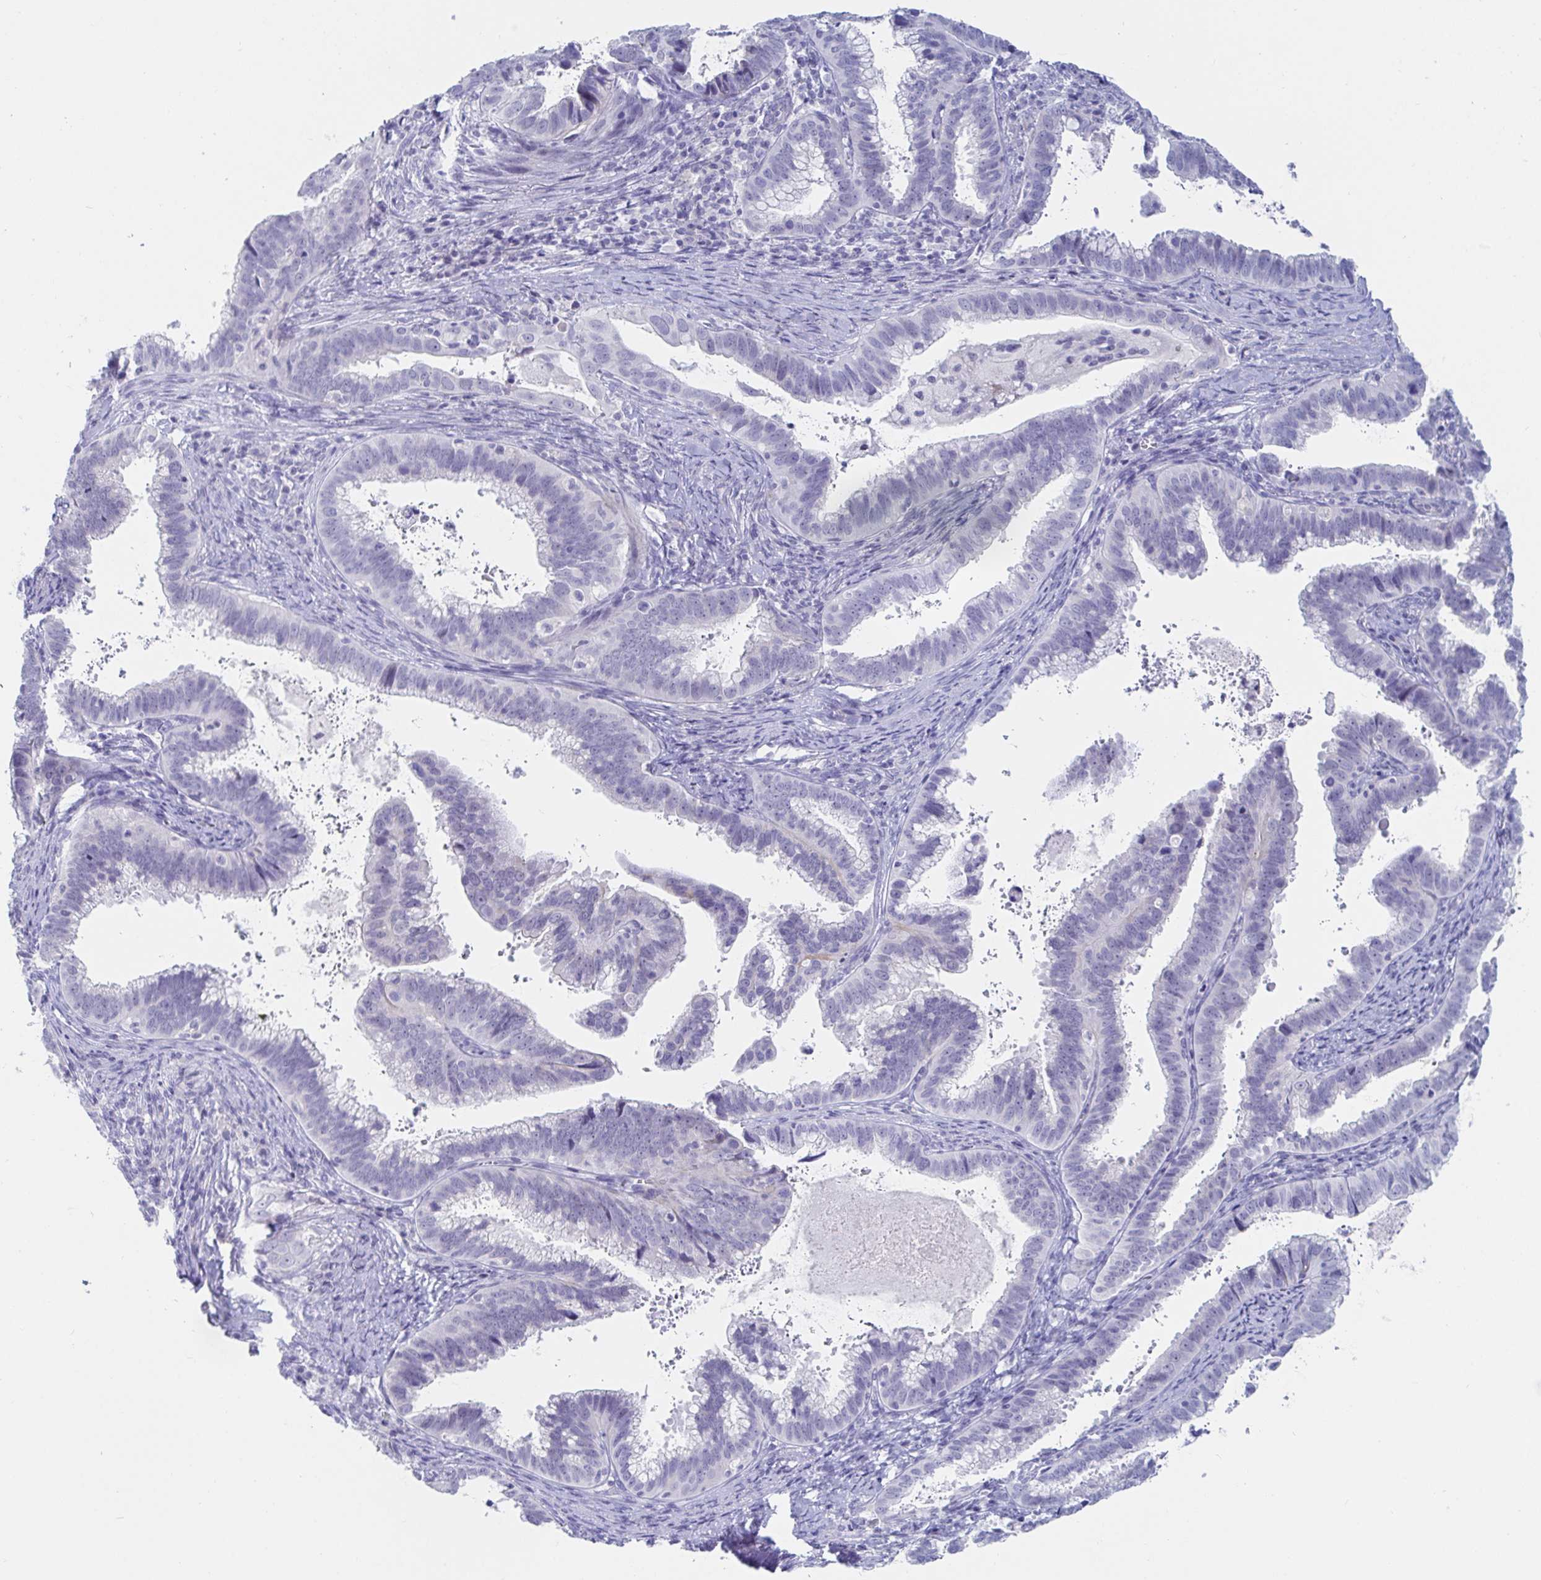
{"staining": {"intensity": "negative", "quantity": "none", "location": "none"}, "tissue": "cervical cancer", "cell_type": "Tumor cells", "image_type": "cancer", "snomed": [{"axis": "morphology", "description": "Adenocarcinoma, NOS"}, {"axis": "topography", "description": "Cervix"}], "caption": "Protein analysis of cervical cancer displays no significant expression in tumor cells.", "gene": "OR10K1", "patient": {"sex": "female", "age": 61}}